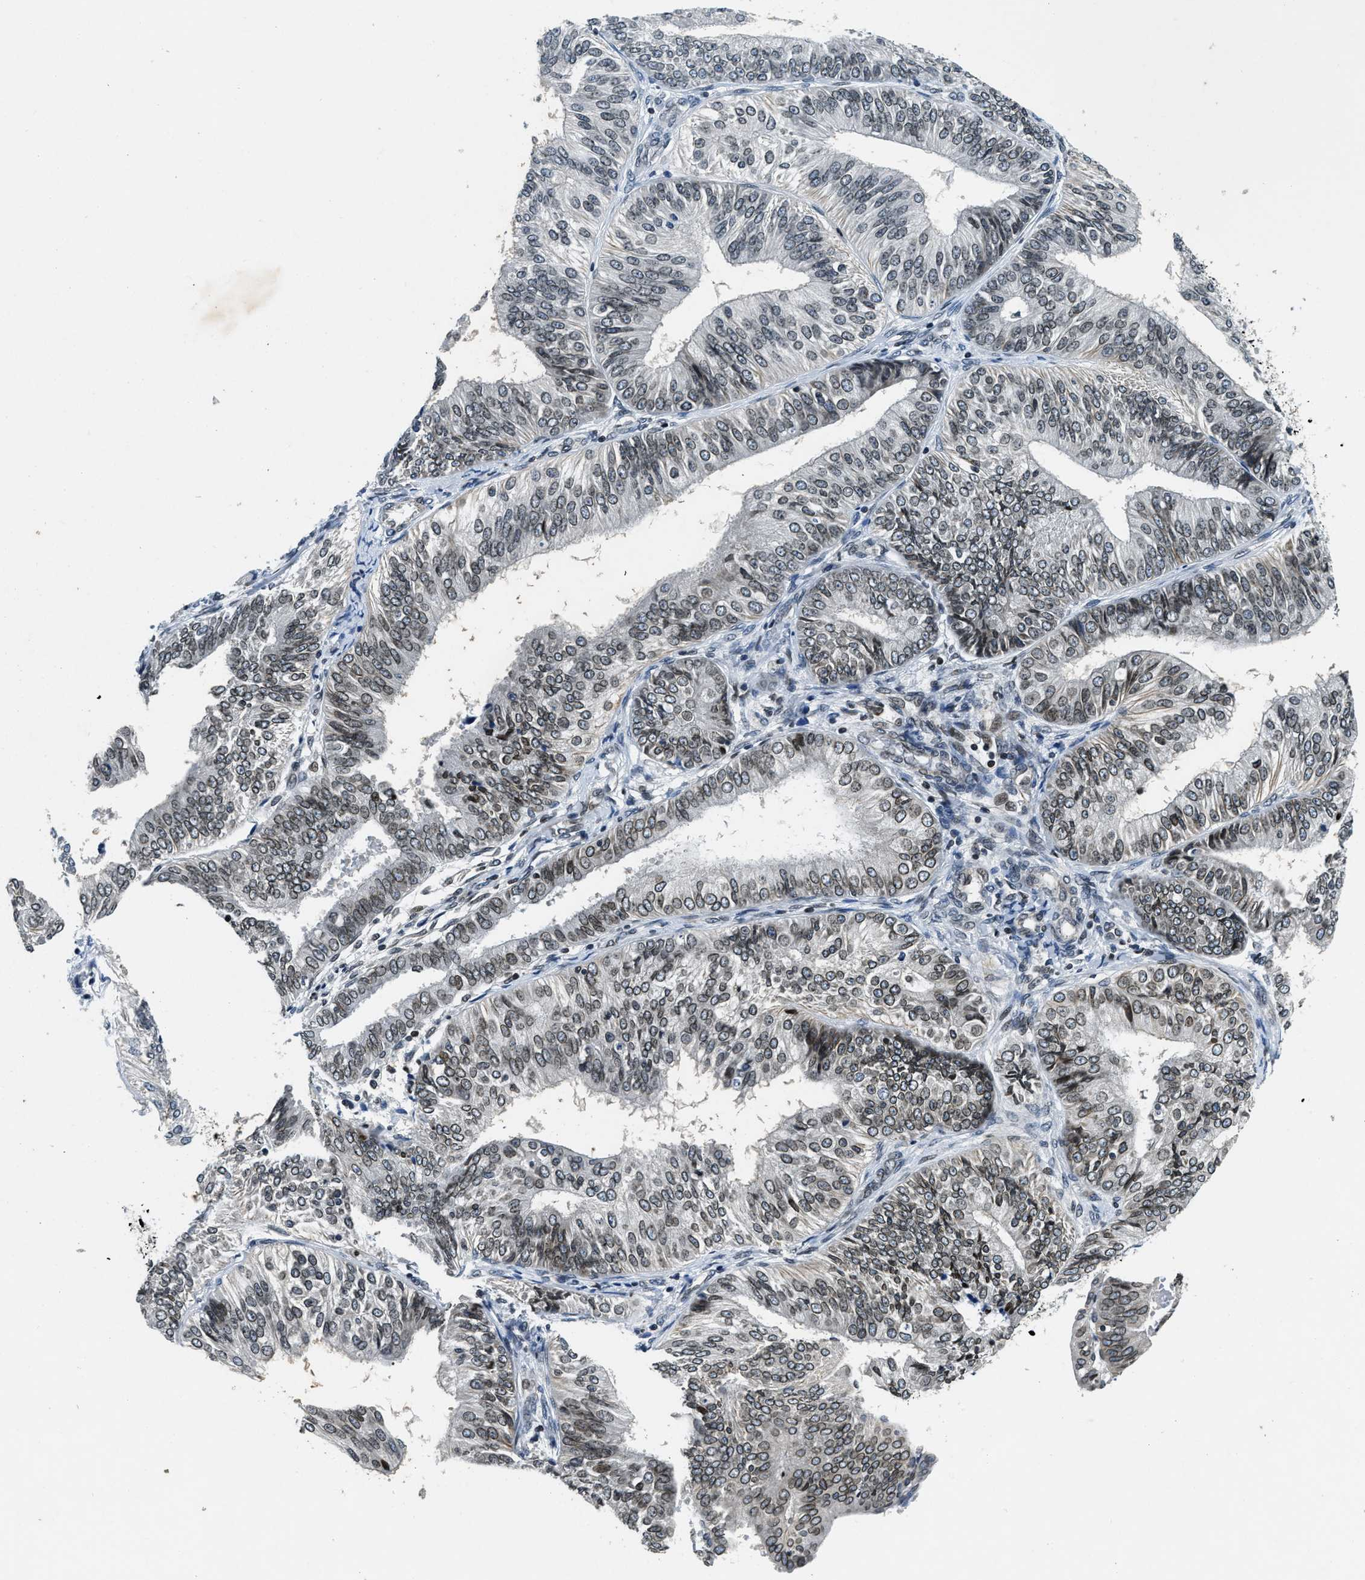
{"staining": {"intensity": "weak", "quantity": ">75%", "location": "nuclear"}, "tissue": "endometrial cancer", "cell_type": "Tumor cells", "image_type": "cancer", "snomed": [{"axis": "morphology", "description": "Adenocarcinoma, NOS"}, {"axis": "topography", "description": "Endometrium"}], "caption": "Immunohistochemistry of endometrial cancer (adenocarcinoma) exhibits low levels of weak nuclear positivity in about >75% of tumor cells. The staining was performed using DAB (3,3'-diaminobenzidine), with brown indicating positive protein expression. Nuclei are stained blue with hematoxylin.", "gene": "ZC3HC1", "patient": {"sex": "female", "age": 58}}